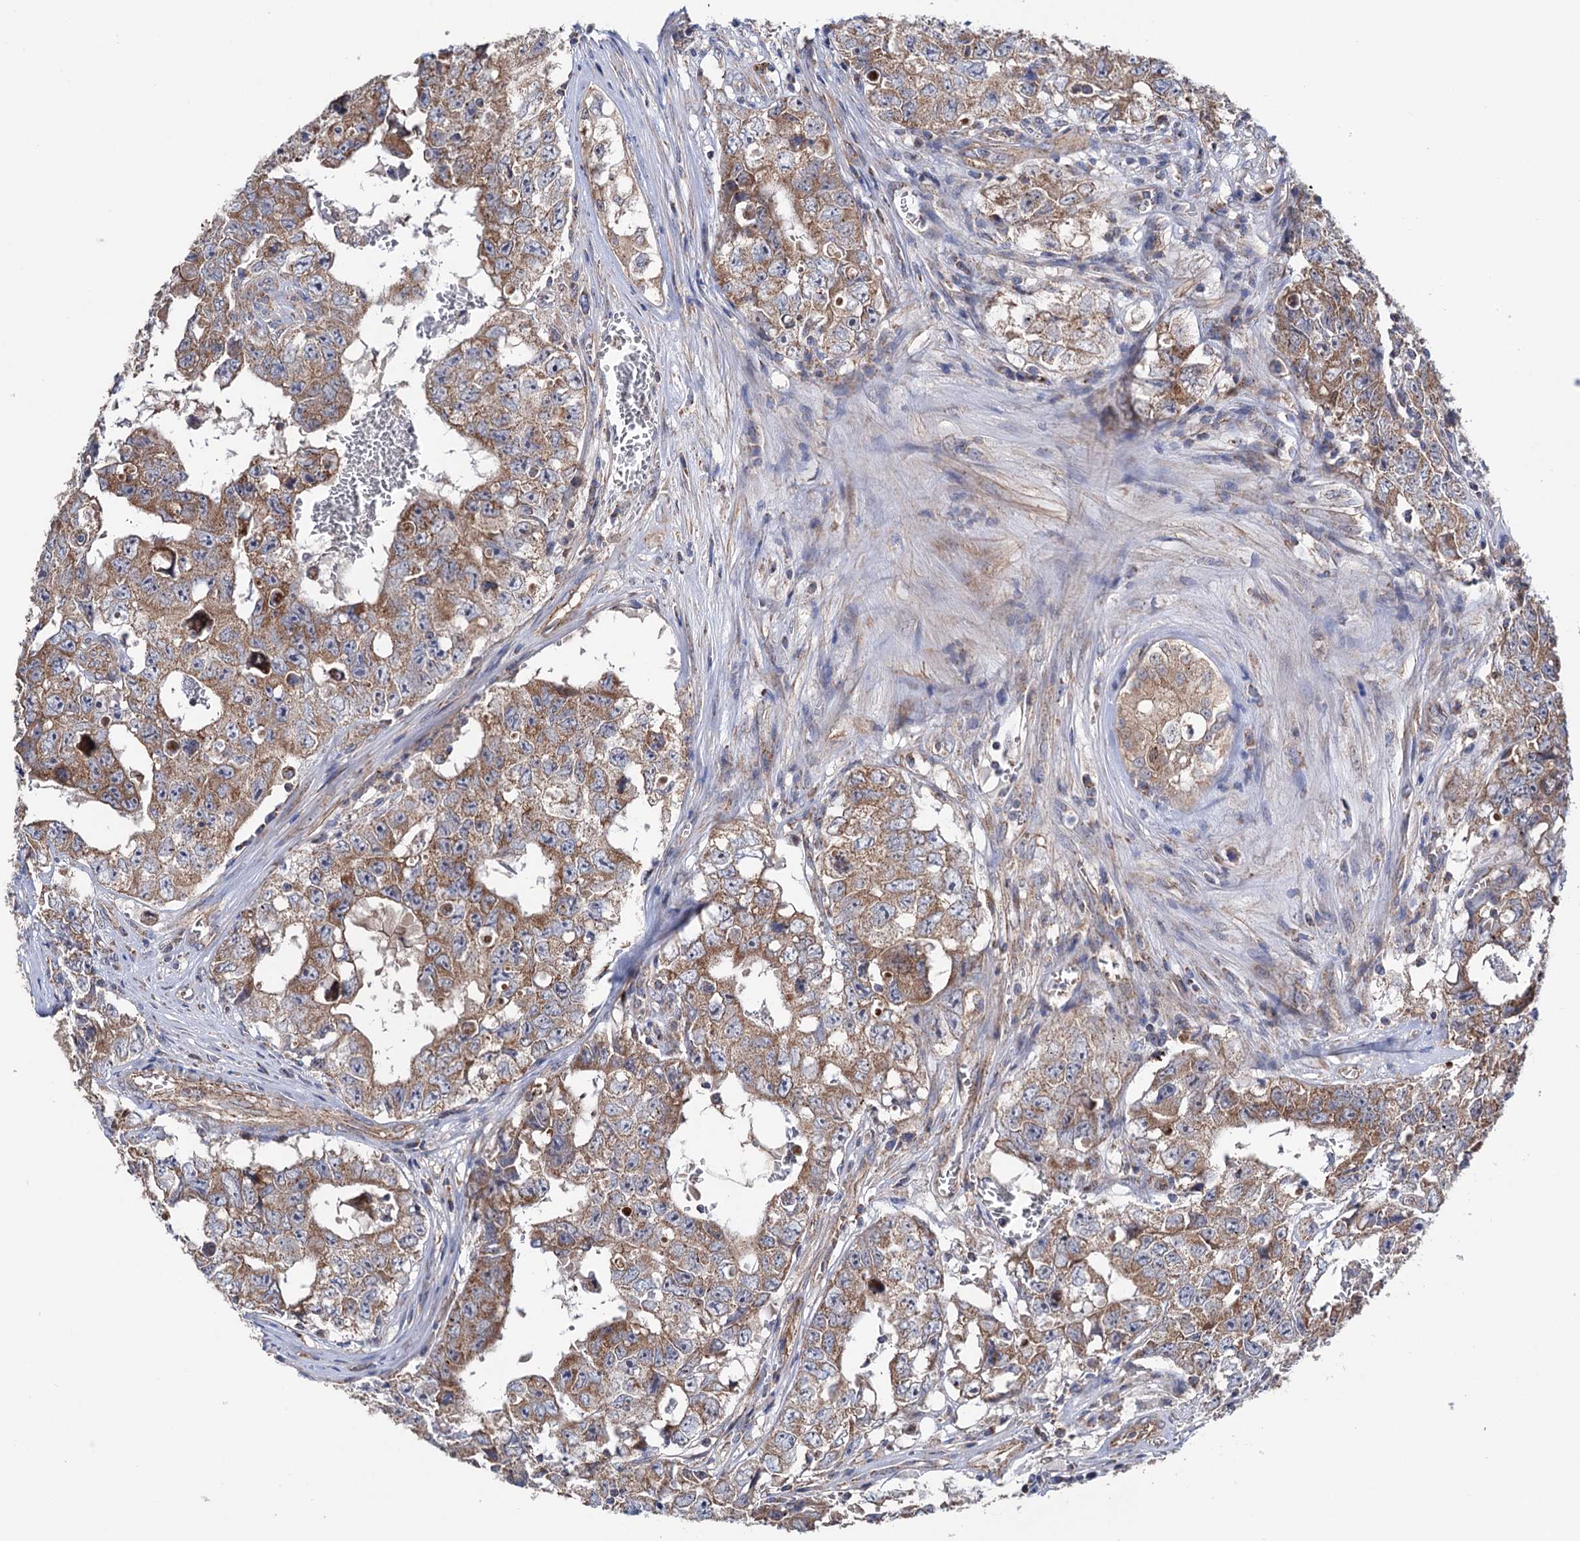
{"staining": {"intensity": "moderate", "quantity": ">75%", "location": "cytoplasmic/membranous"}, "tissue": "testis cancer", "cell_type": "Tumor cells", "image_type": "cancer", "snomed": [{"axis": "morphology", "description": "Carcinoma, Embryonal, NOS"}, {"axis": "topography", "description": "Testis"}], "caption": "This photomicrograph exhibits immunohistochemistry (IHC) staining of testis cancer (embryonal carcinoma), with medium moderate cytoplasmic/membranous staining in approximately >75% of tumor cells.", "gene": "SUCLA2", "patient": {"sex": "male", "age": 17}}